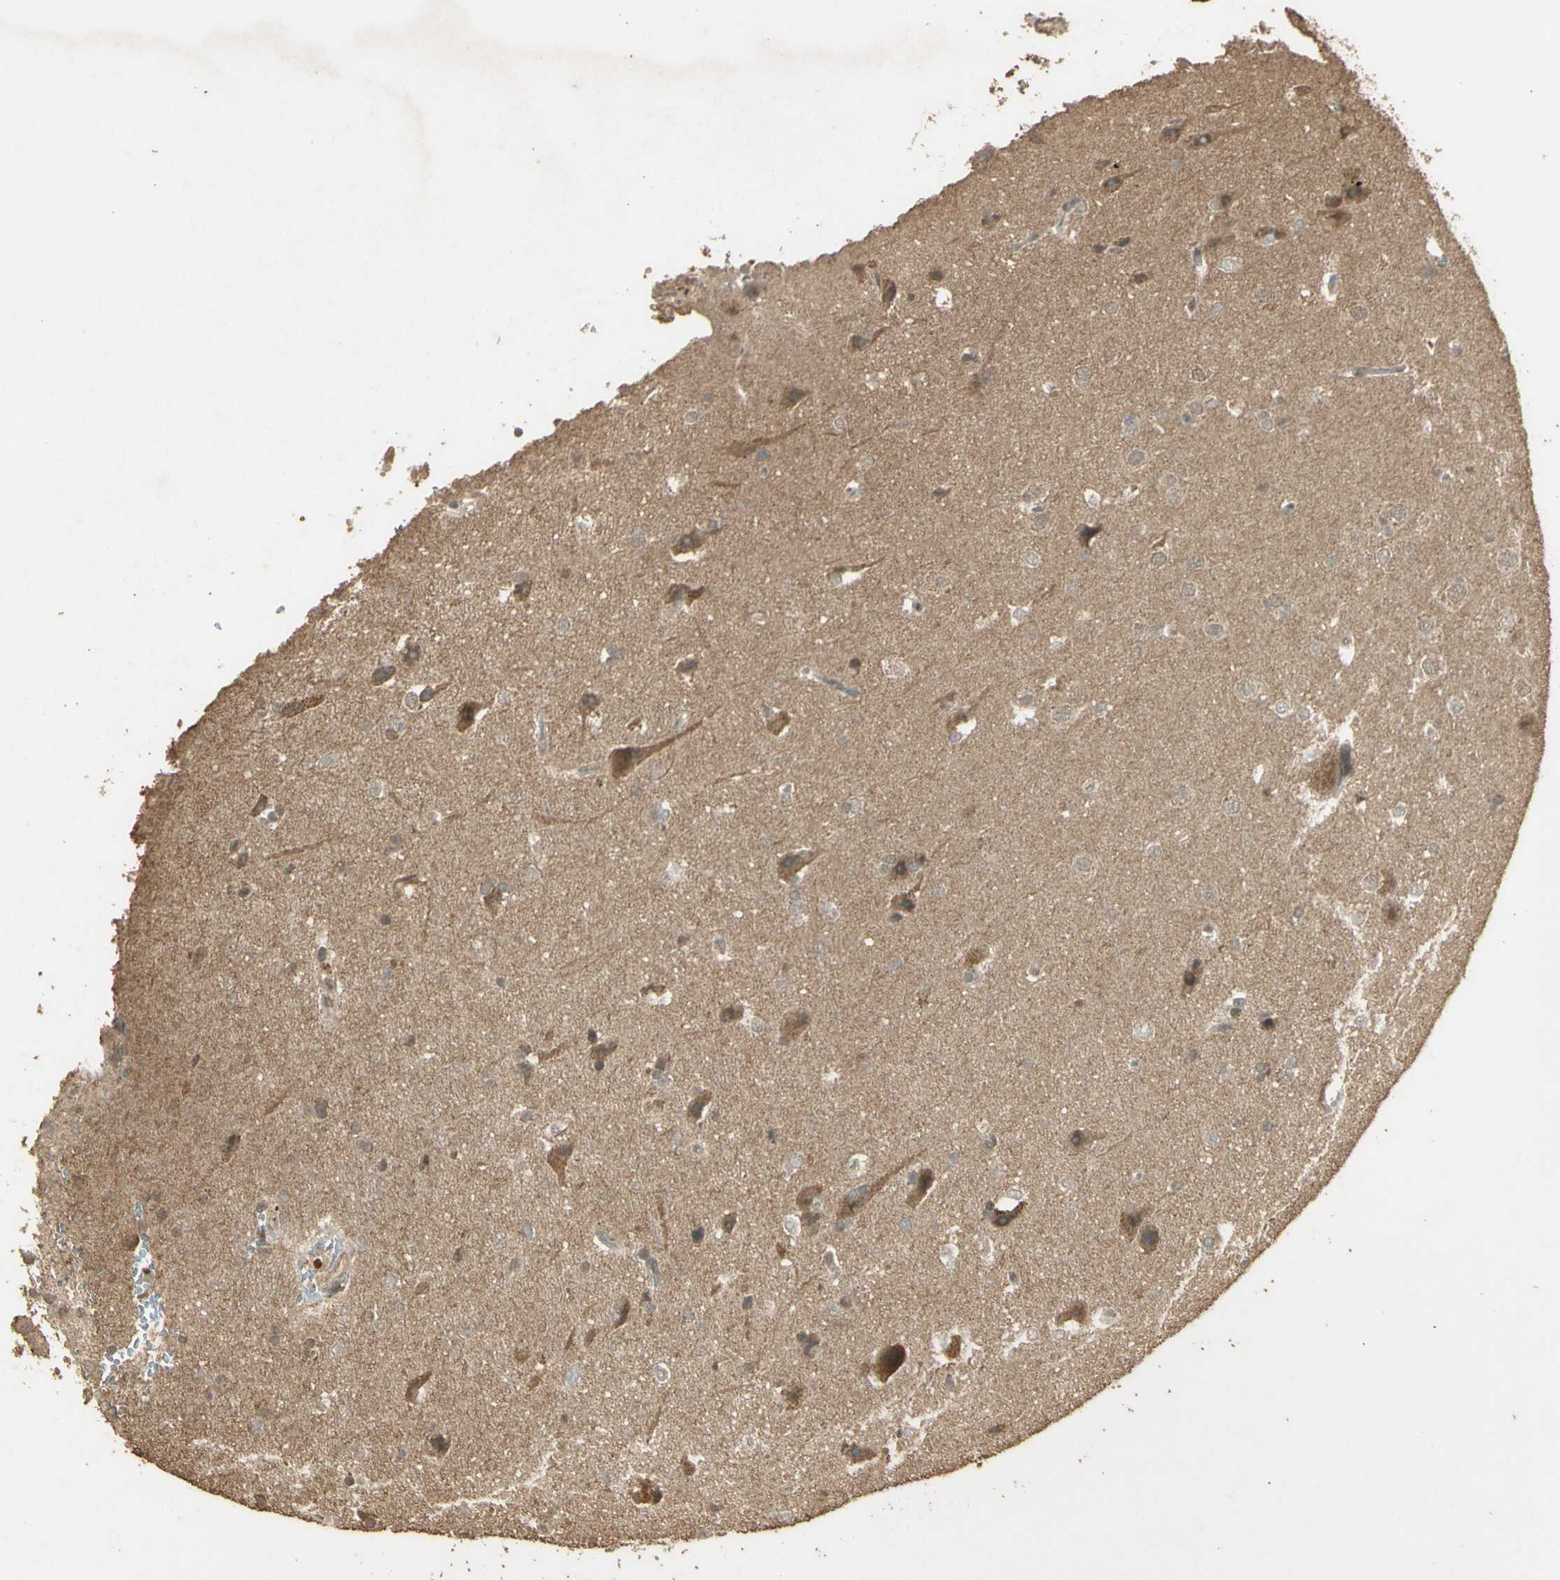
{"staining": {"intensity": "negative", "quantity": "none", "location": "none"}, "tissue": "glioma", "cell_type": "Tumor cells", "image_type": "cancer", "snomed": [{"axis": "morphology", "description": "Glioma, malignant, Low grade"}, {"axis": "topography", "description": "Brain"}], "caption": "Protein analysis of malignant low-grade glioma reveals no significant staining in tumor cells. Nuclei are stained in blue.", "gene": "GMEB2", "patient": {"sex": "female", "age": 37}}